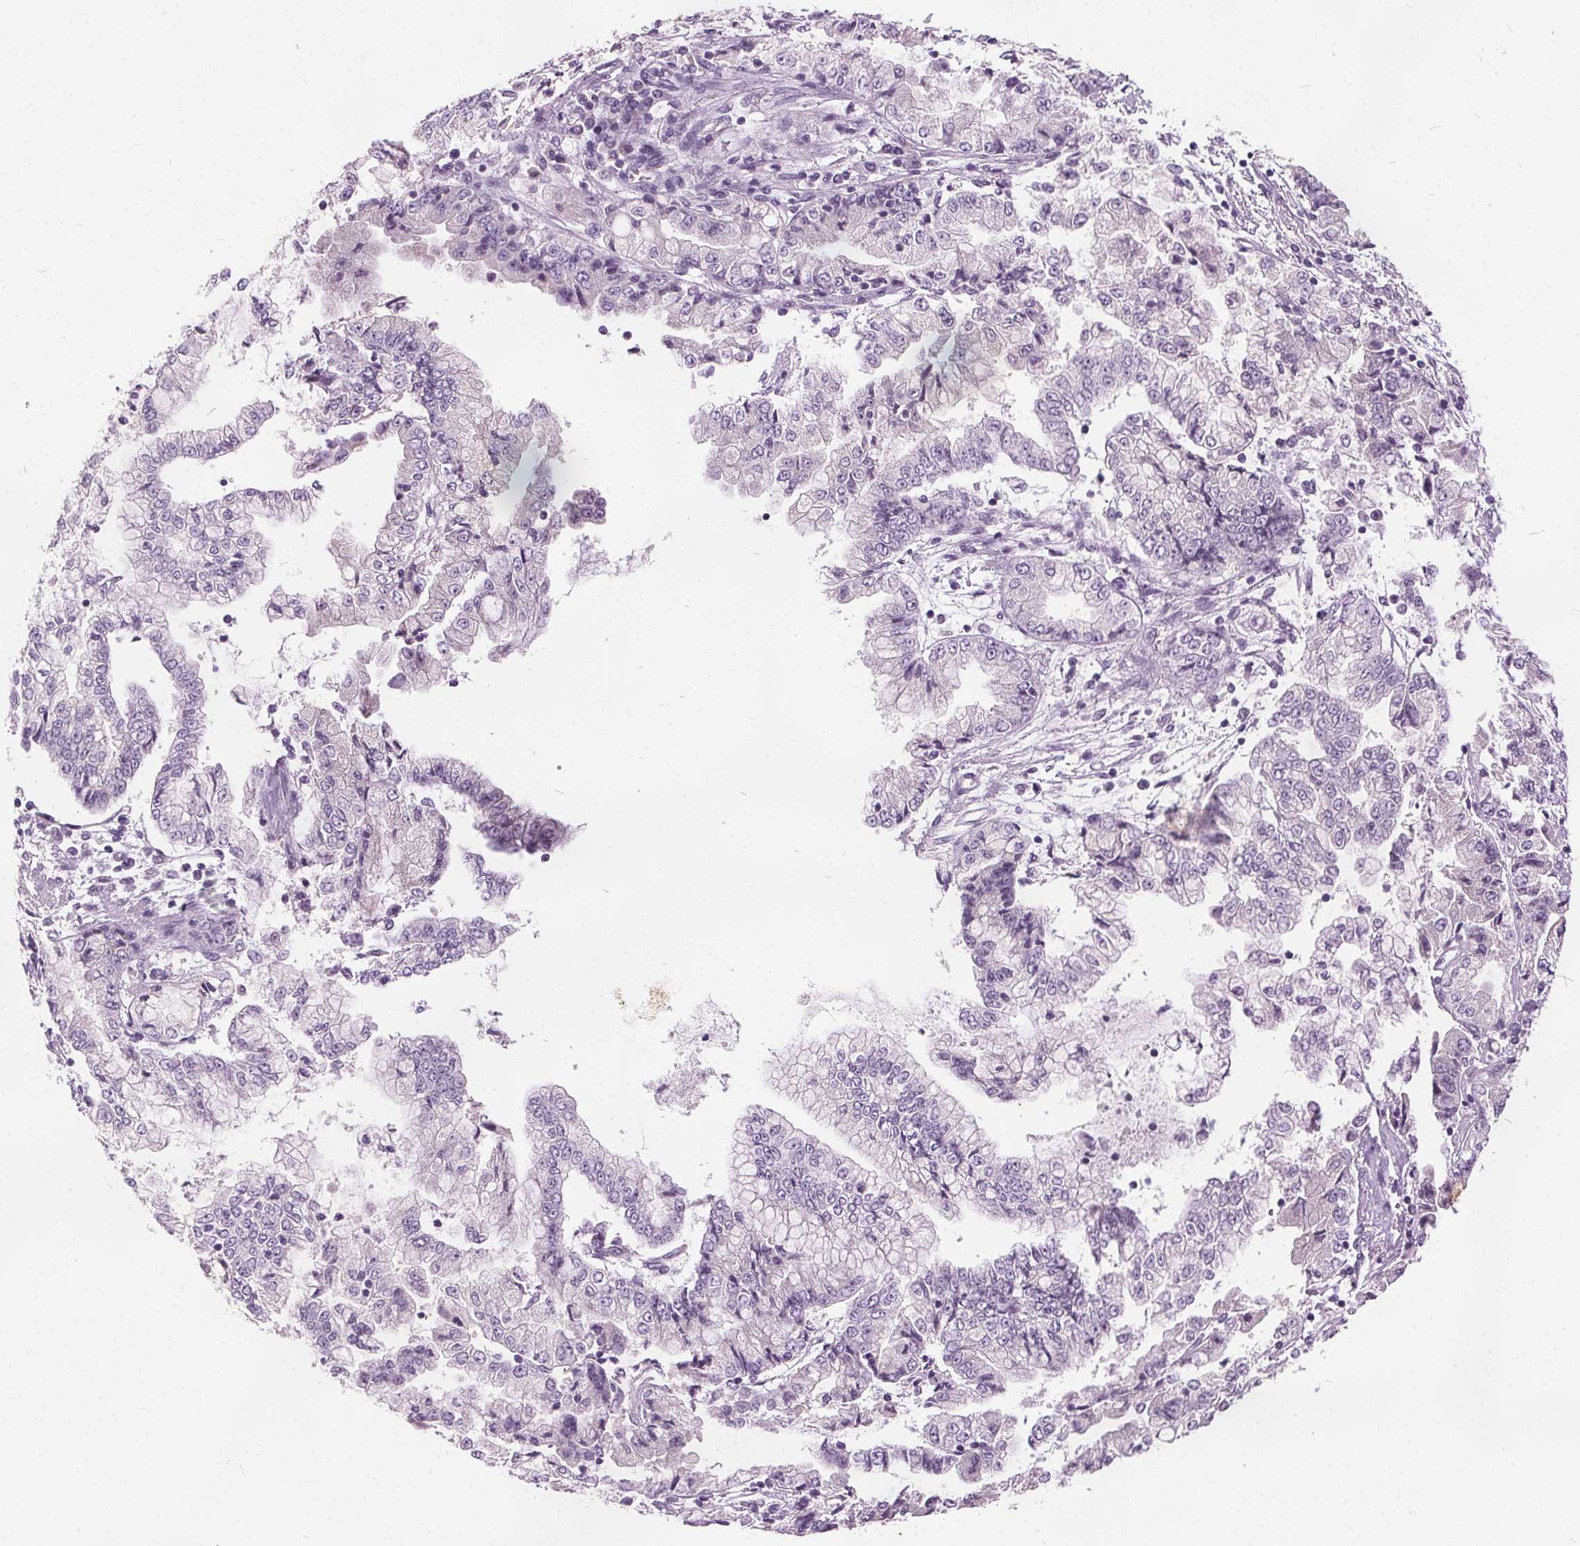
{"staining": {"intensity": "negative", "quantity": "none", "location": "none"}, "tissue": "stomach cancer", "cell_type": "Tumor cells", "image_type": "cancer", "snomed": [{"axis": "morphology", "description": "Adenocarcinoma, NOS"}, {"axis": "topography", "description": "Stomach, upper"}], "caption": "Protein analysis of stomach cancer (adenocarcinoma) demonstrates no significant expression in tumor cells.", "gene": "ACOX2", "patient": {"sex": "female", "age": 74}}